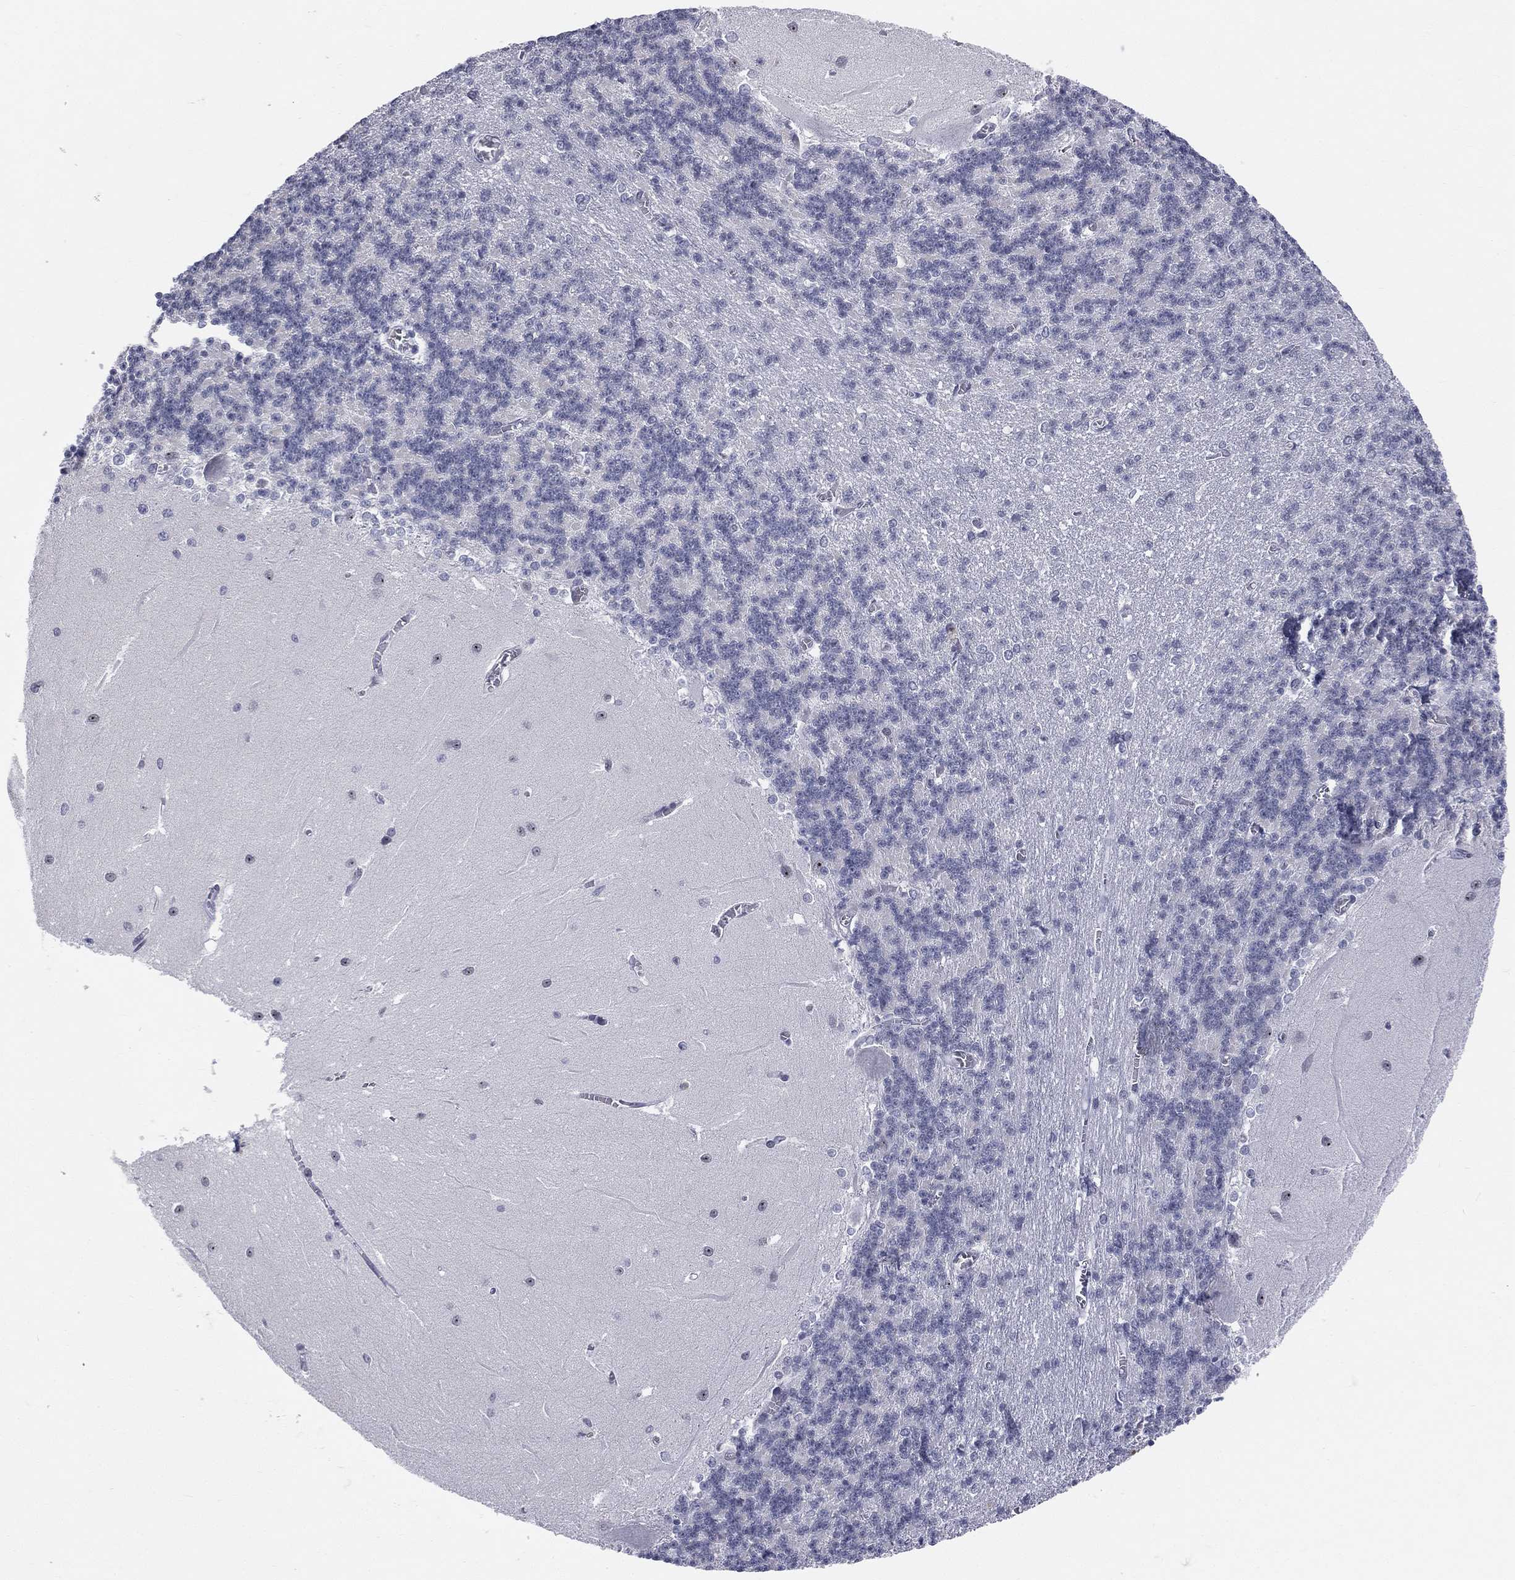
{"staining": {"intensity": "negative", "quantity": "none", "location": "none"}, "tissue": "cerebellum", "cell_type": "Cells in granular layer", "image_type": "normal", "snomed": [{"axis": "morphology", "description": "Normal tissue, NOS"}, {"axis": "topography", "description": "Cerebellum"}], "caption": "This is a photomicrograph of IHC staining of normal cerebellum, which shows no expression in cells in granular layer.", "gene": "CD22", "patient": {"sex": "male", "age": 37}}